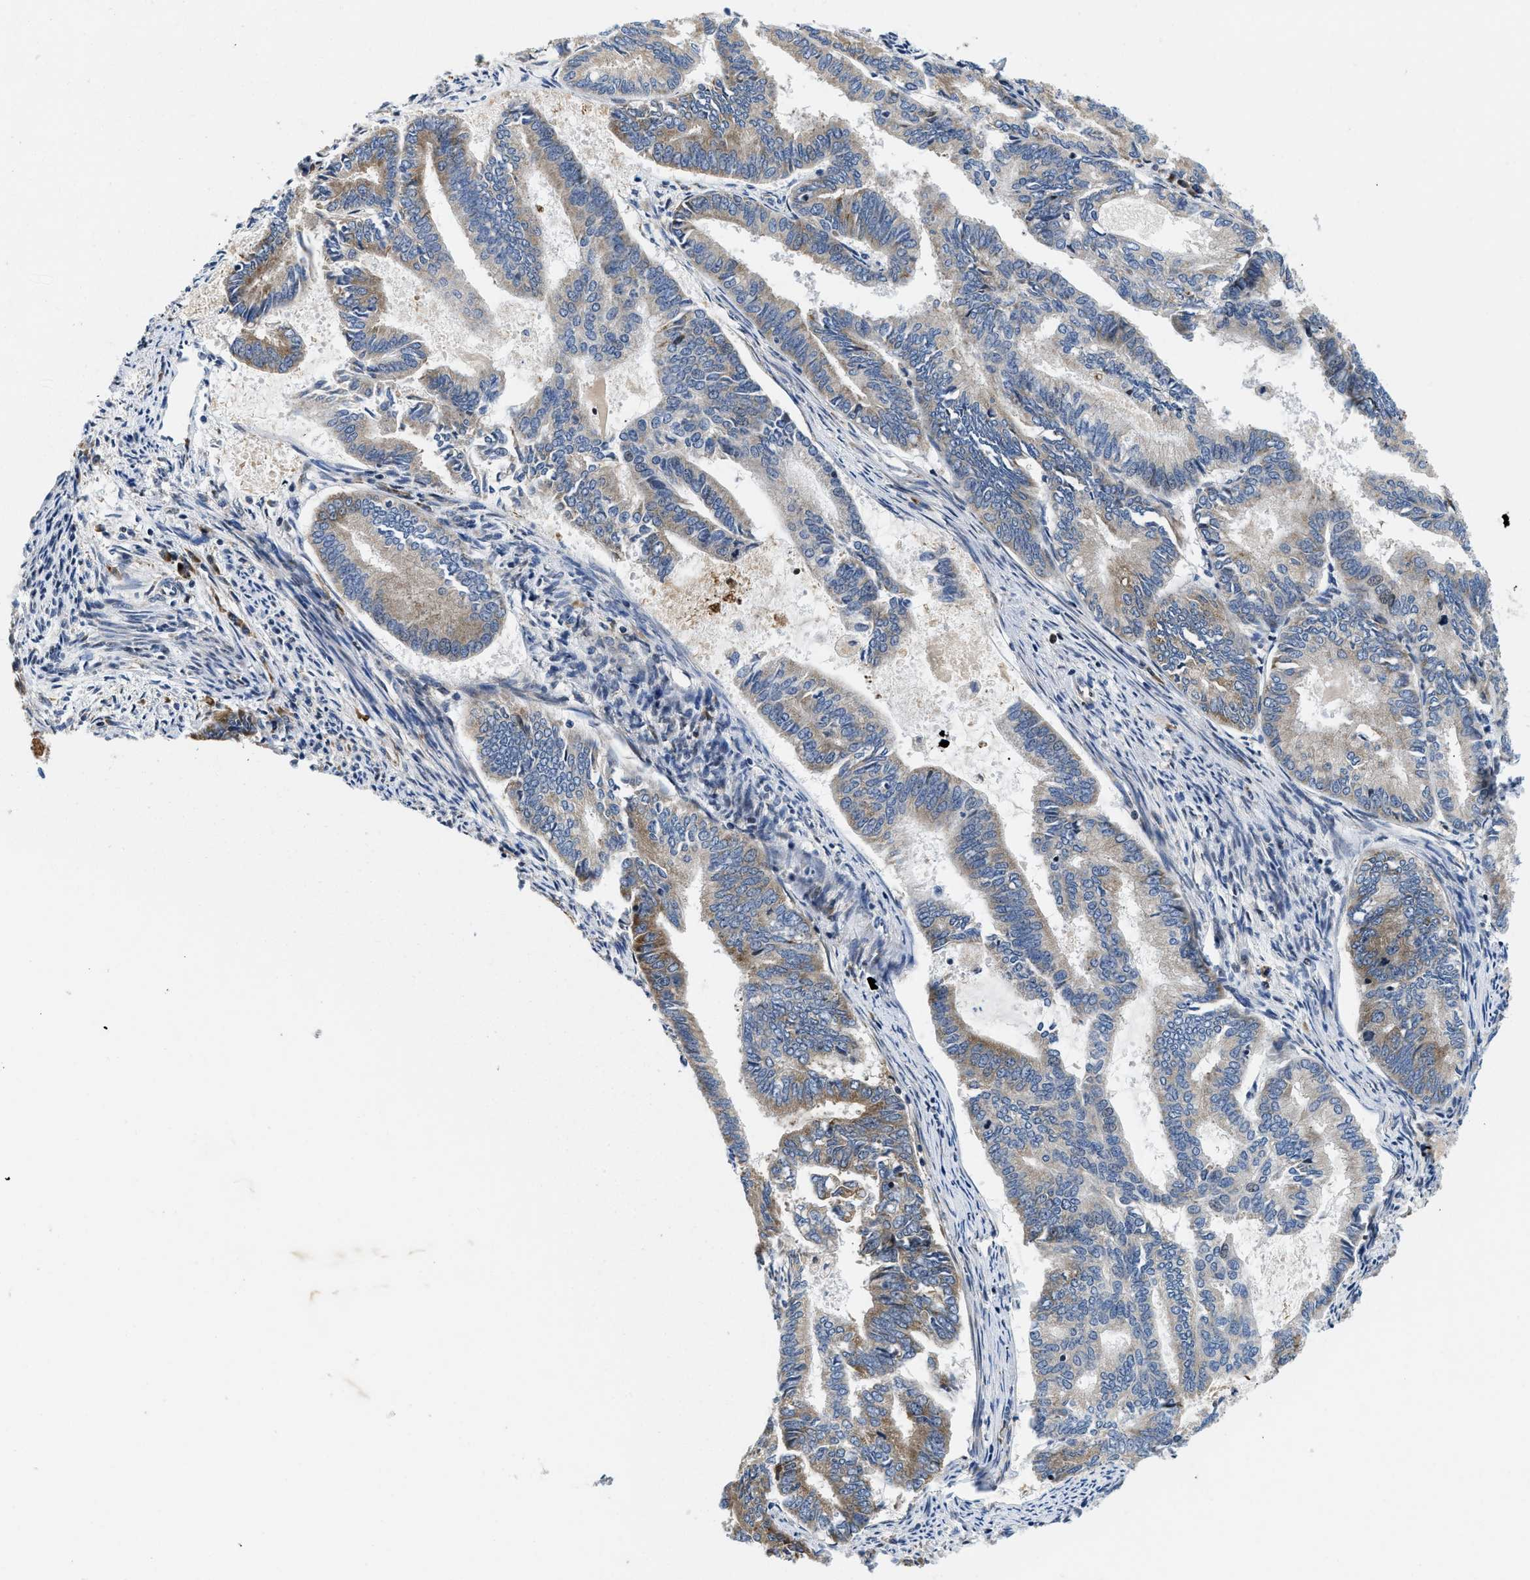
{"staining": {"intensity": "weak", "quantity": "25%-75%", "location": "cytoplasmic/membranous"}, "tissue": "endometrial cancer", "cell_type": "Tumor cells", "image_type": "cancer", "snomed": [{"axis": "morphology", "description": "Adenocarcinoma, NOS"}, {"axis": "topography", "description": "Endometrium"}], "caption": "Endometrial cancer was stained to show a protein in brown. There is low levels of weak cytoplasmic/membranous expression in about 25%-75% of tumor cells.", "gene": "IKBKE", "patient": {"sex": "female", "age": 86}}